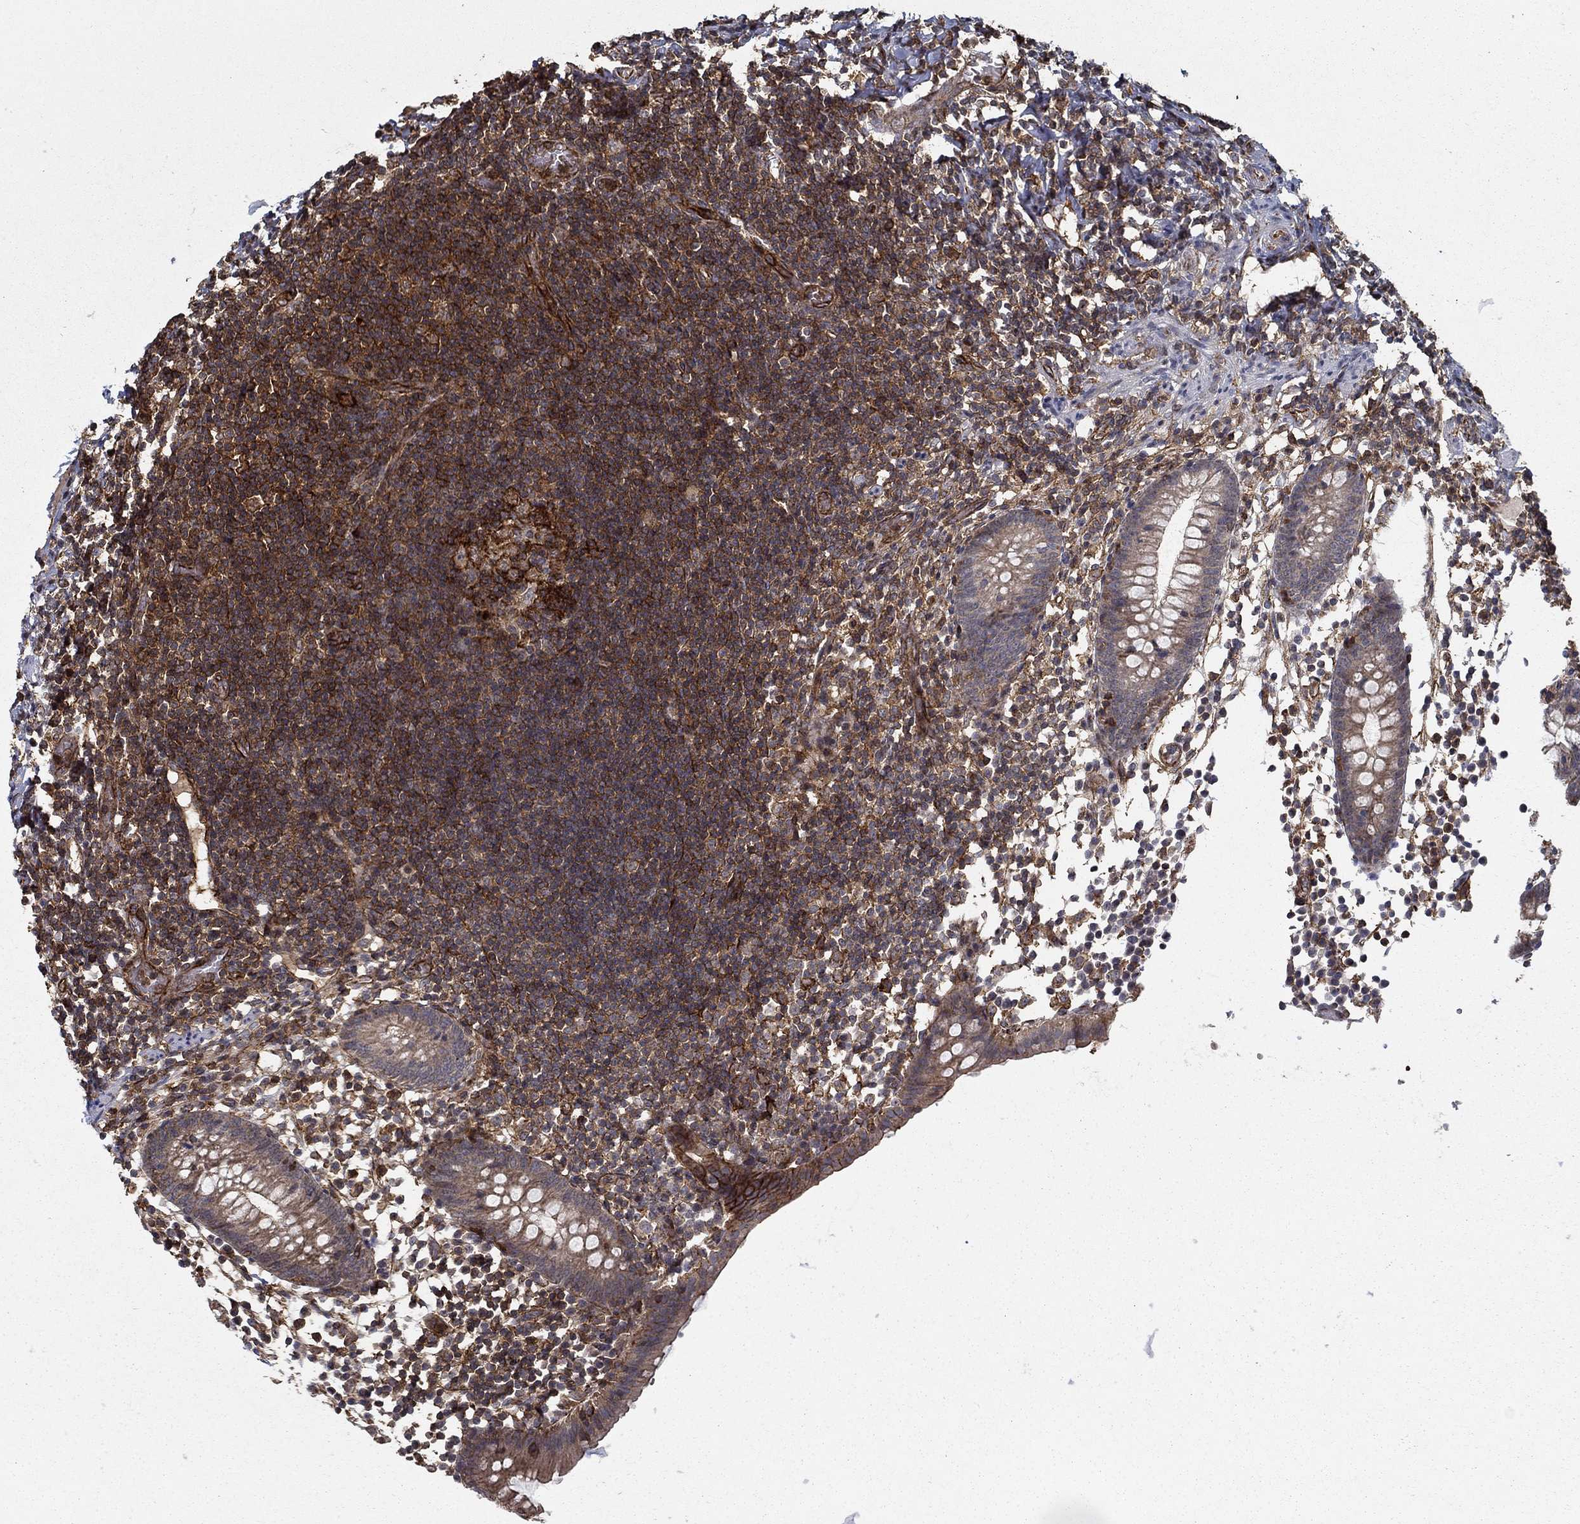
{"staining": {"intensity": "strong", "quantity": "25%-75%", "location": "cytoplasmic/membranous"}, "tissue": "appendix", "cell_type": "Glandular cells", "image_type": "normal", "snomed": [{"axis": "morphology", "description": "Normal tissue, NOS"}, {"axis": "topography", "description": "Appendix"}], "caption": "Protein staining by immunohistochemistry (IHC) exhibits strong cytoplasmic/membranous expression in approximately 25%-75% of glandular cells in normal appendix. The staining was performed using DAB (3,3'-diaminobenzidine), with brown indicating positive protein expression. Nuclei are stained blue with hematoxylin.", "gene": "ADM", "patient": {"sex": "female", "age": 40}}